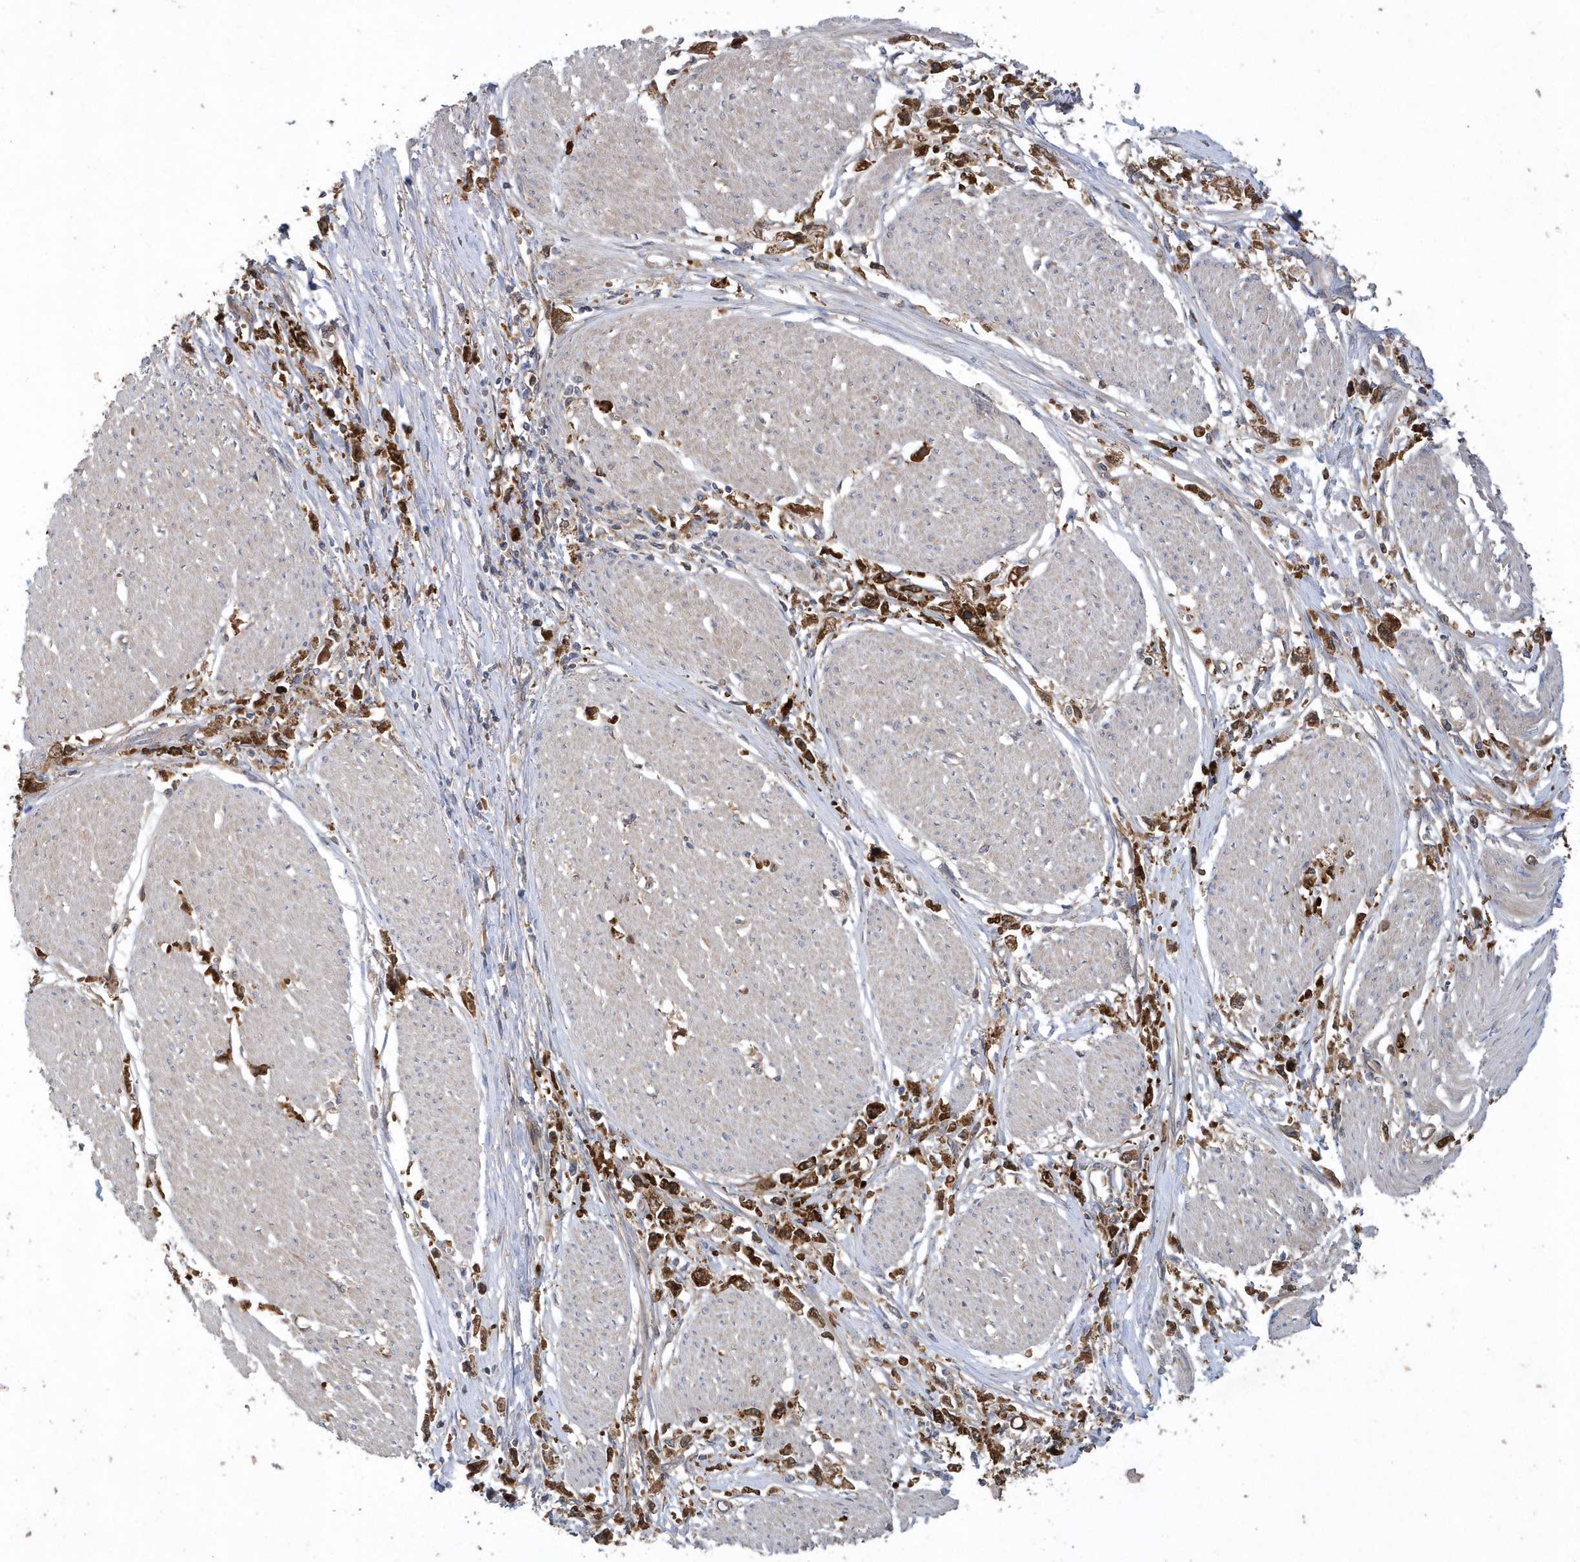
{"staining": {"intensity": "moderate", "quantity": ">75%", "location": "cytoplasmic/membranous"}, "tissue": "stomach cancer", "cell_type": "Tumor cells", "image_type": "cancer", "snomed": [{"axis": "morphology", "description": "Adenocarcinoma, NOS"}, {"axis": "topography", "description": "Stomach"}], "caption": "An immunohistochemistry histopathology image of tumor tissue is shown. Protein staining in brown highlights moderate cytoplasmic/membranous positivity in stomach adenocarcinoma within tumor cells. Nuclei are stained in blue.", "gene": "PAICS", "patient": {"sex": "female", "age": 59}}